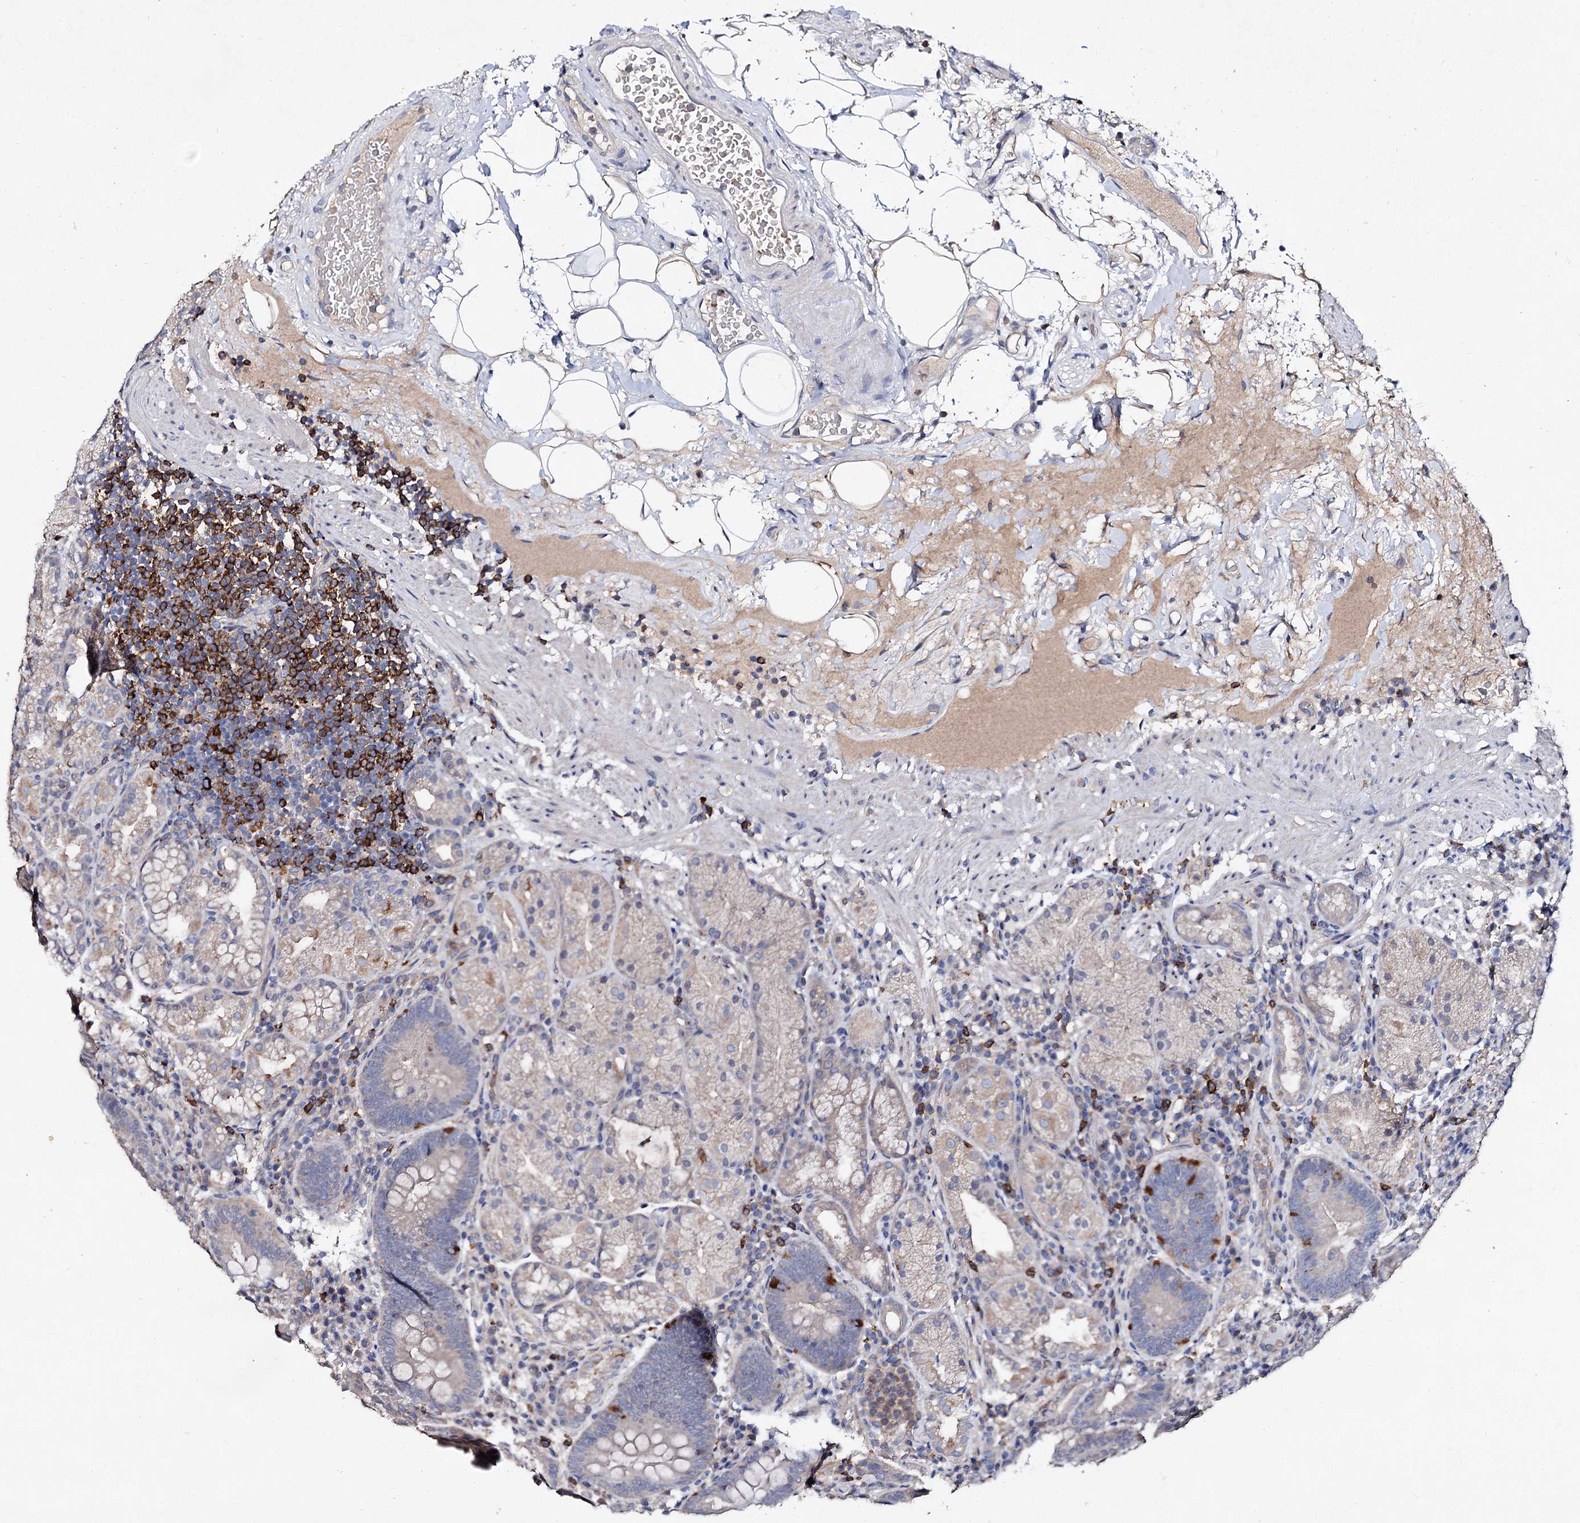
{"staining": {"intensity": "moderate", "quantity": "<25%", "location": "cytoplasmic/membranous"}, "tissue": "stomach", "cell_type": "Glandular cells", "image_type": "normal", "snomed": [{"axis": "morphology", "description": "Normal tissue, NOS"}, {"axis": "morphology", "description": "Inflammation, NOS"}, {"axis": "topography", "description": "Stomach"}], "caption": "A histopathology image showing moderate cytoplasmic/membranous positivity in approximately <25% of glandular cells in unremarkable stomach, as visualized by brown immunohistochemical staining.", "gene": "HVCN1", "patient": {"sex": "male", "age": 79}}